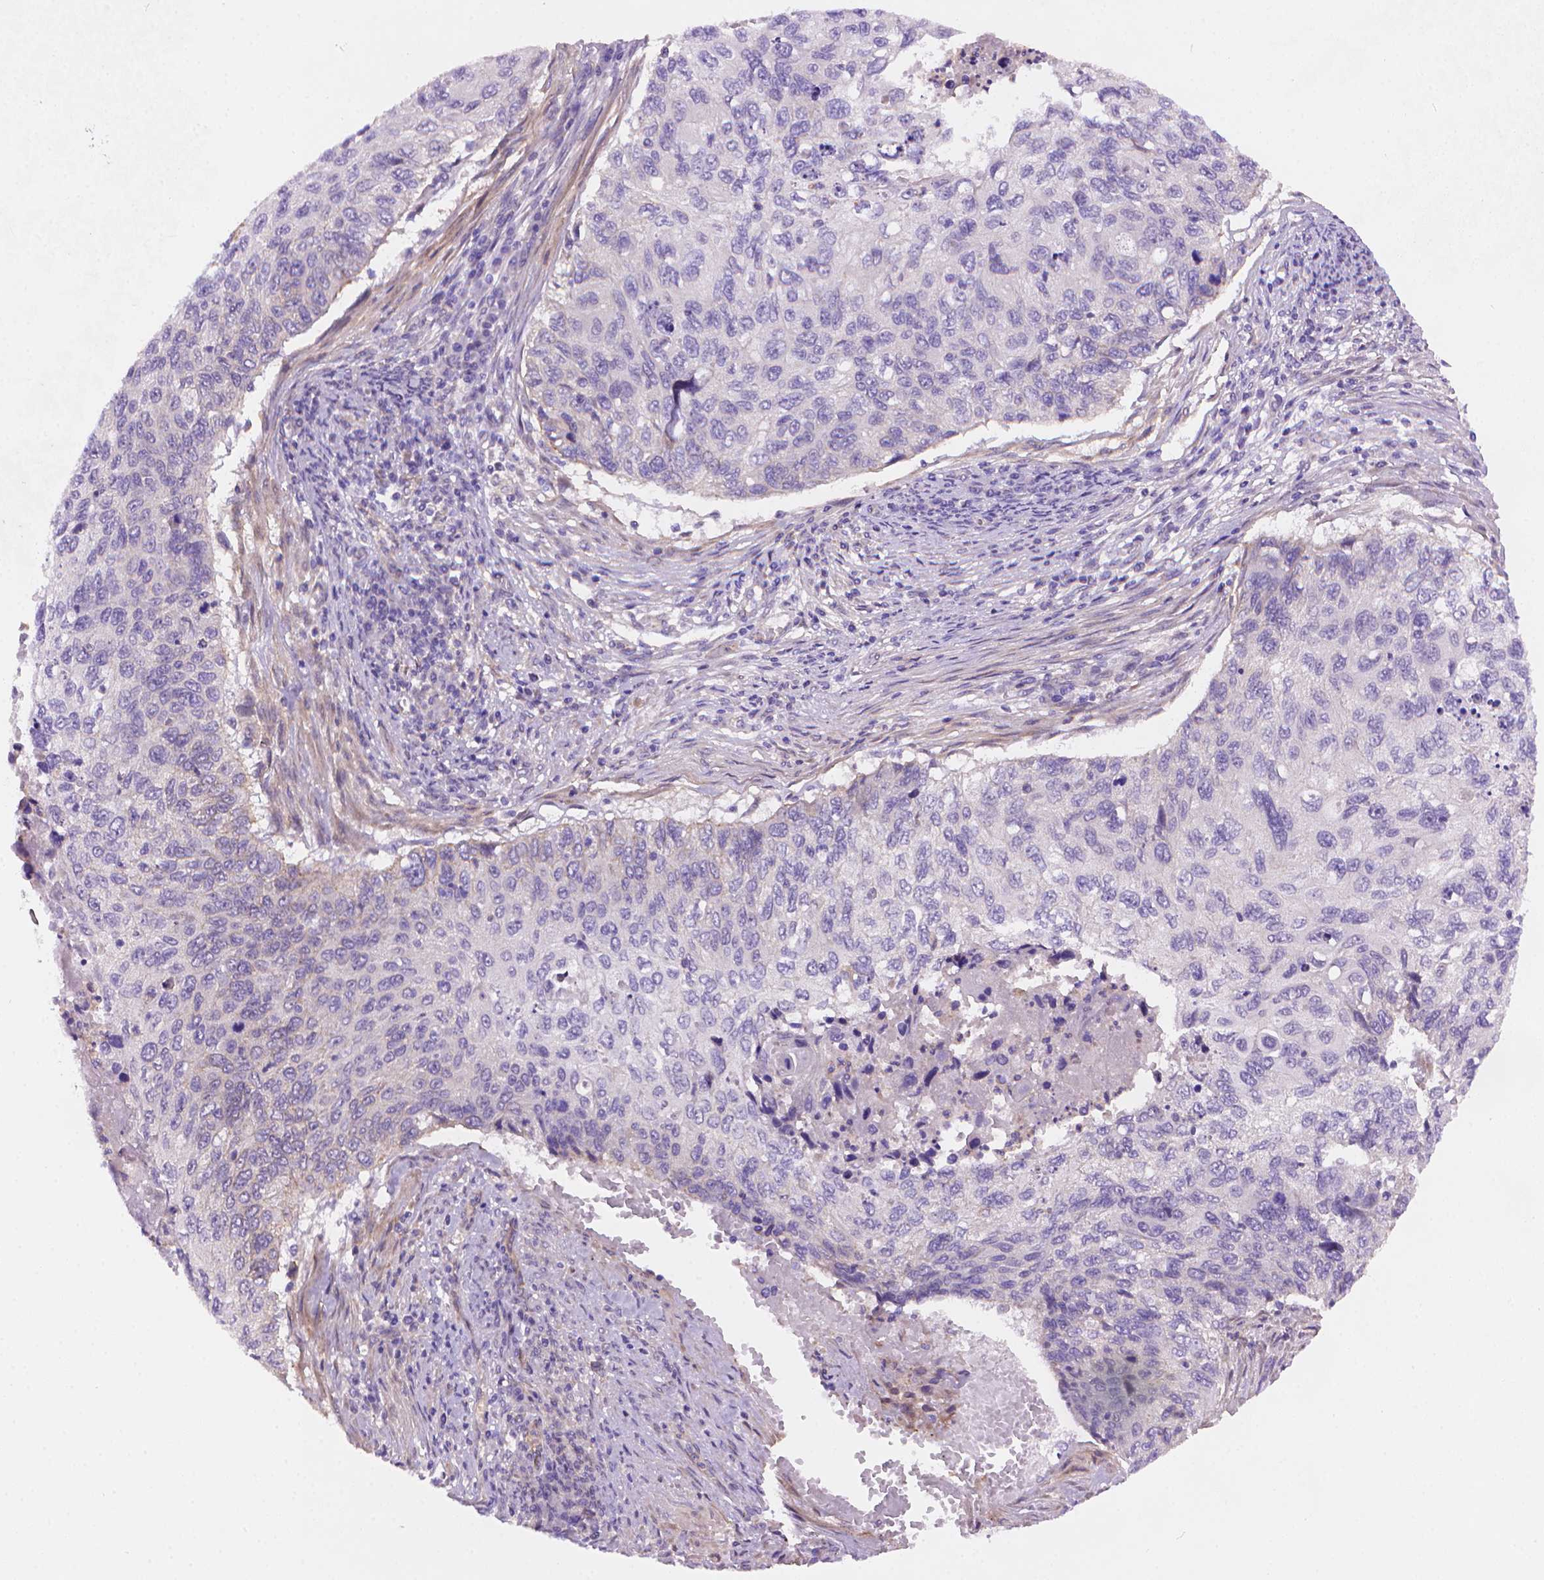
{"staining": {"intensity": "negative", "quantity": "none", "location": "none"}, "tissue": "cervical cancer", "cell_type": "Tumor cells", "image_type": "cancer", "snomed": [{"axis": "morphology", "description": "Squamous cell carcinoma, NOS"}, {"axis": "topography", "description": "Cervix"}], "caption": "A micrograph of squamous cell carcinoma (cervical) stained for a protein demonstrates no brown staining in tumor cells.", "gene": "AMMECR1", "patient": {"sex": "female", "age": 70}}